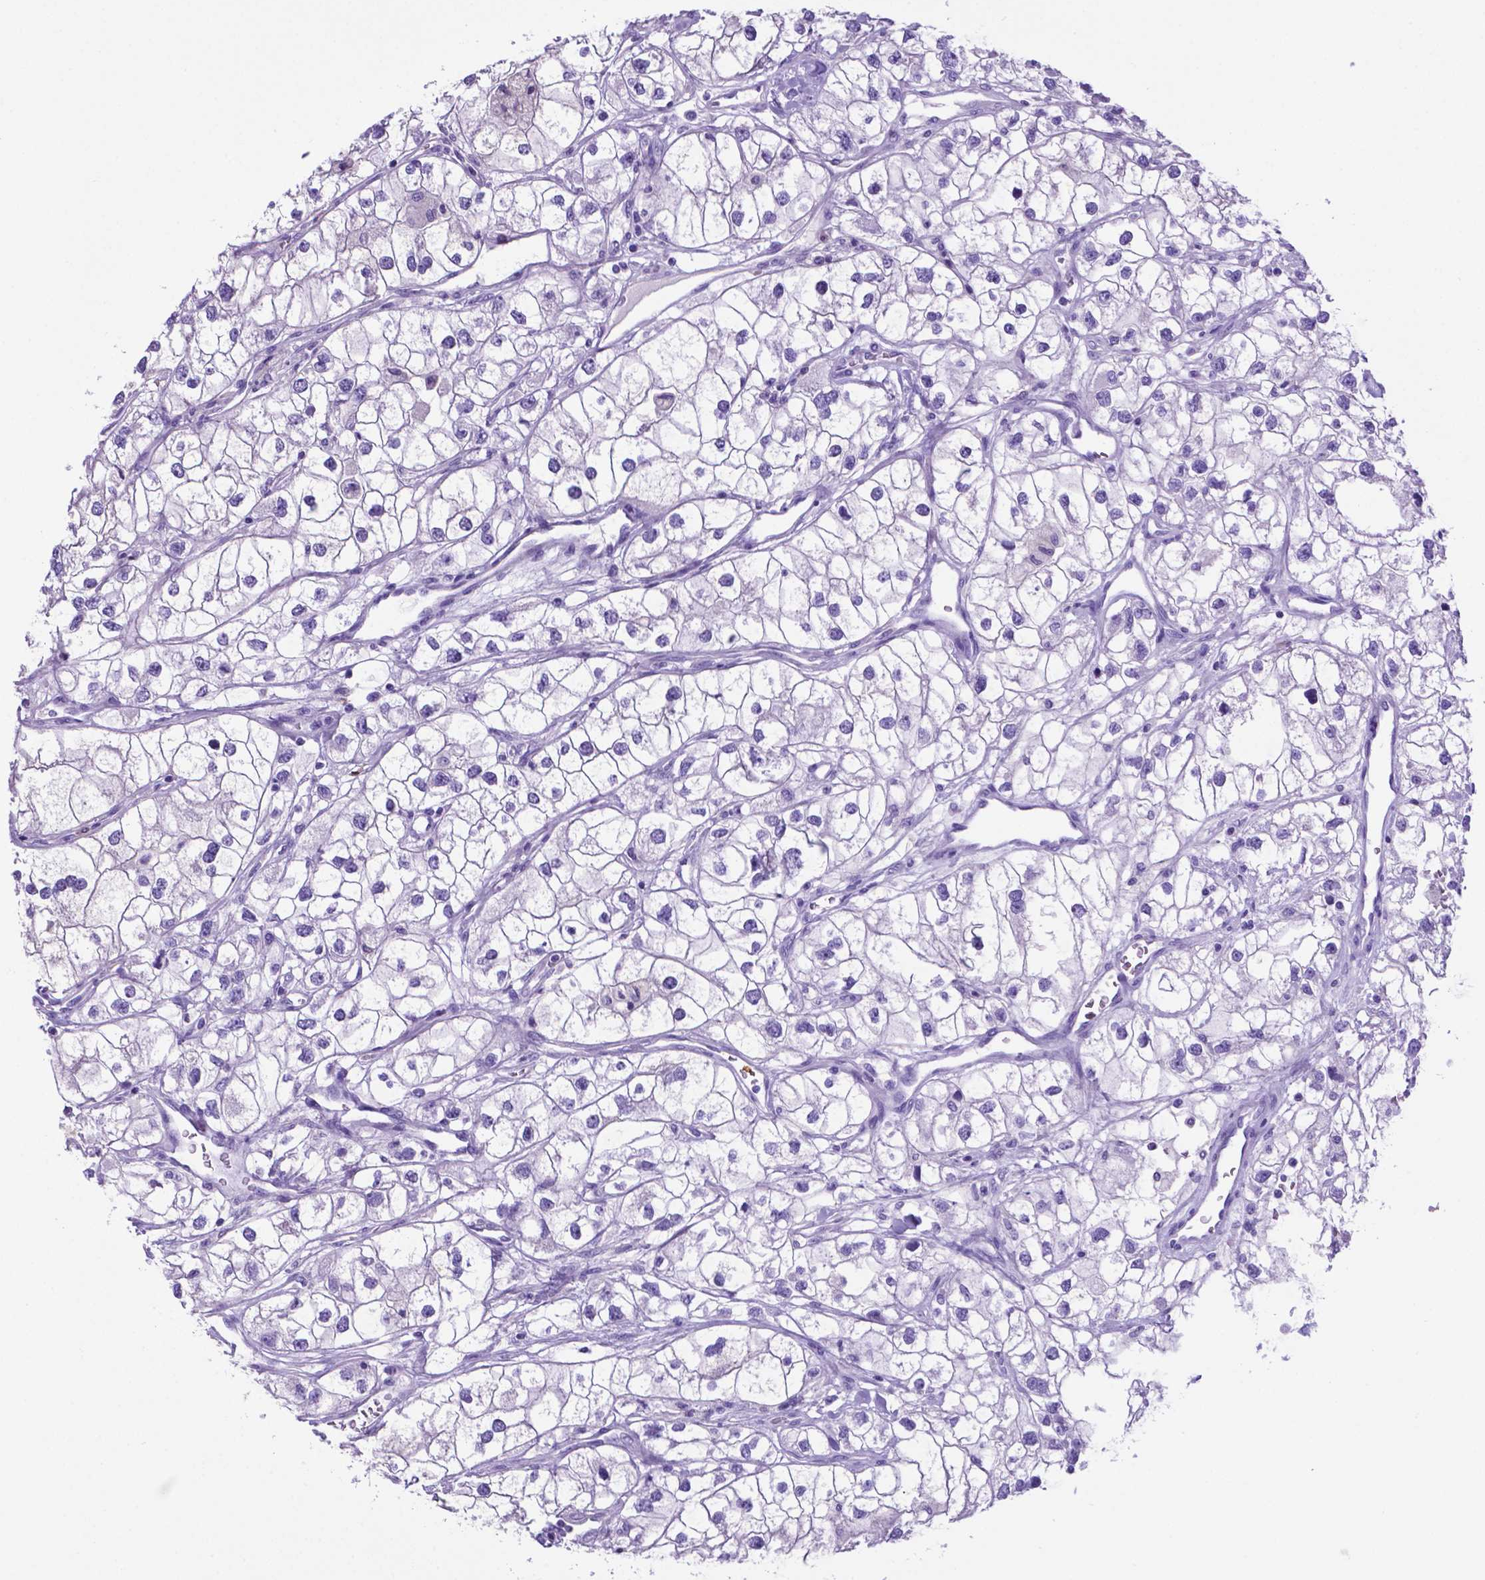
{"staining": {"intensity": "negative", "quantity": "none", "location": "none"}, "tissue": "renal cancer", "cell_type": "Tumor cells", "image_type": "cancer", "snomed": [{"axis": "morphology", "description": "Adenocarcinoma, NOS"}, {"axis": "topography", "description": "Kidney"}], "caption": "Immunohistochemistry micrograph of neoplastic tissue: adenocarcinoma (renal) stained with DAB (3,3'-diaminobenzidine) shows no significant protein staining in tumor cells. The staining was performed using DAB (3,3'-diaminobenzidine) to visualize the protein expression in brown, while the nuclei were stained in blue with hematoxylin (Magnification: 20x).", "gene": "LZTR1", "patient": {"sex": "male", "age": 59}}